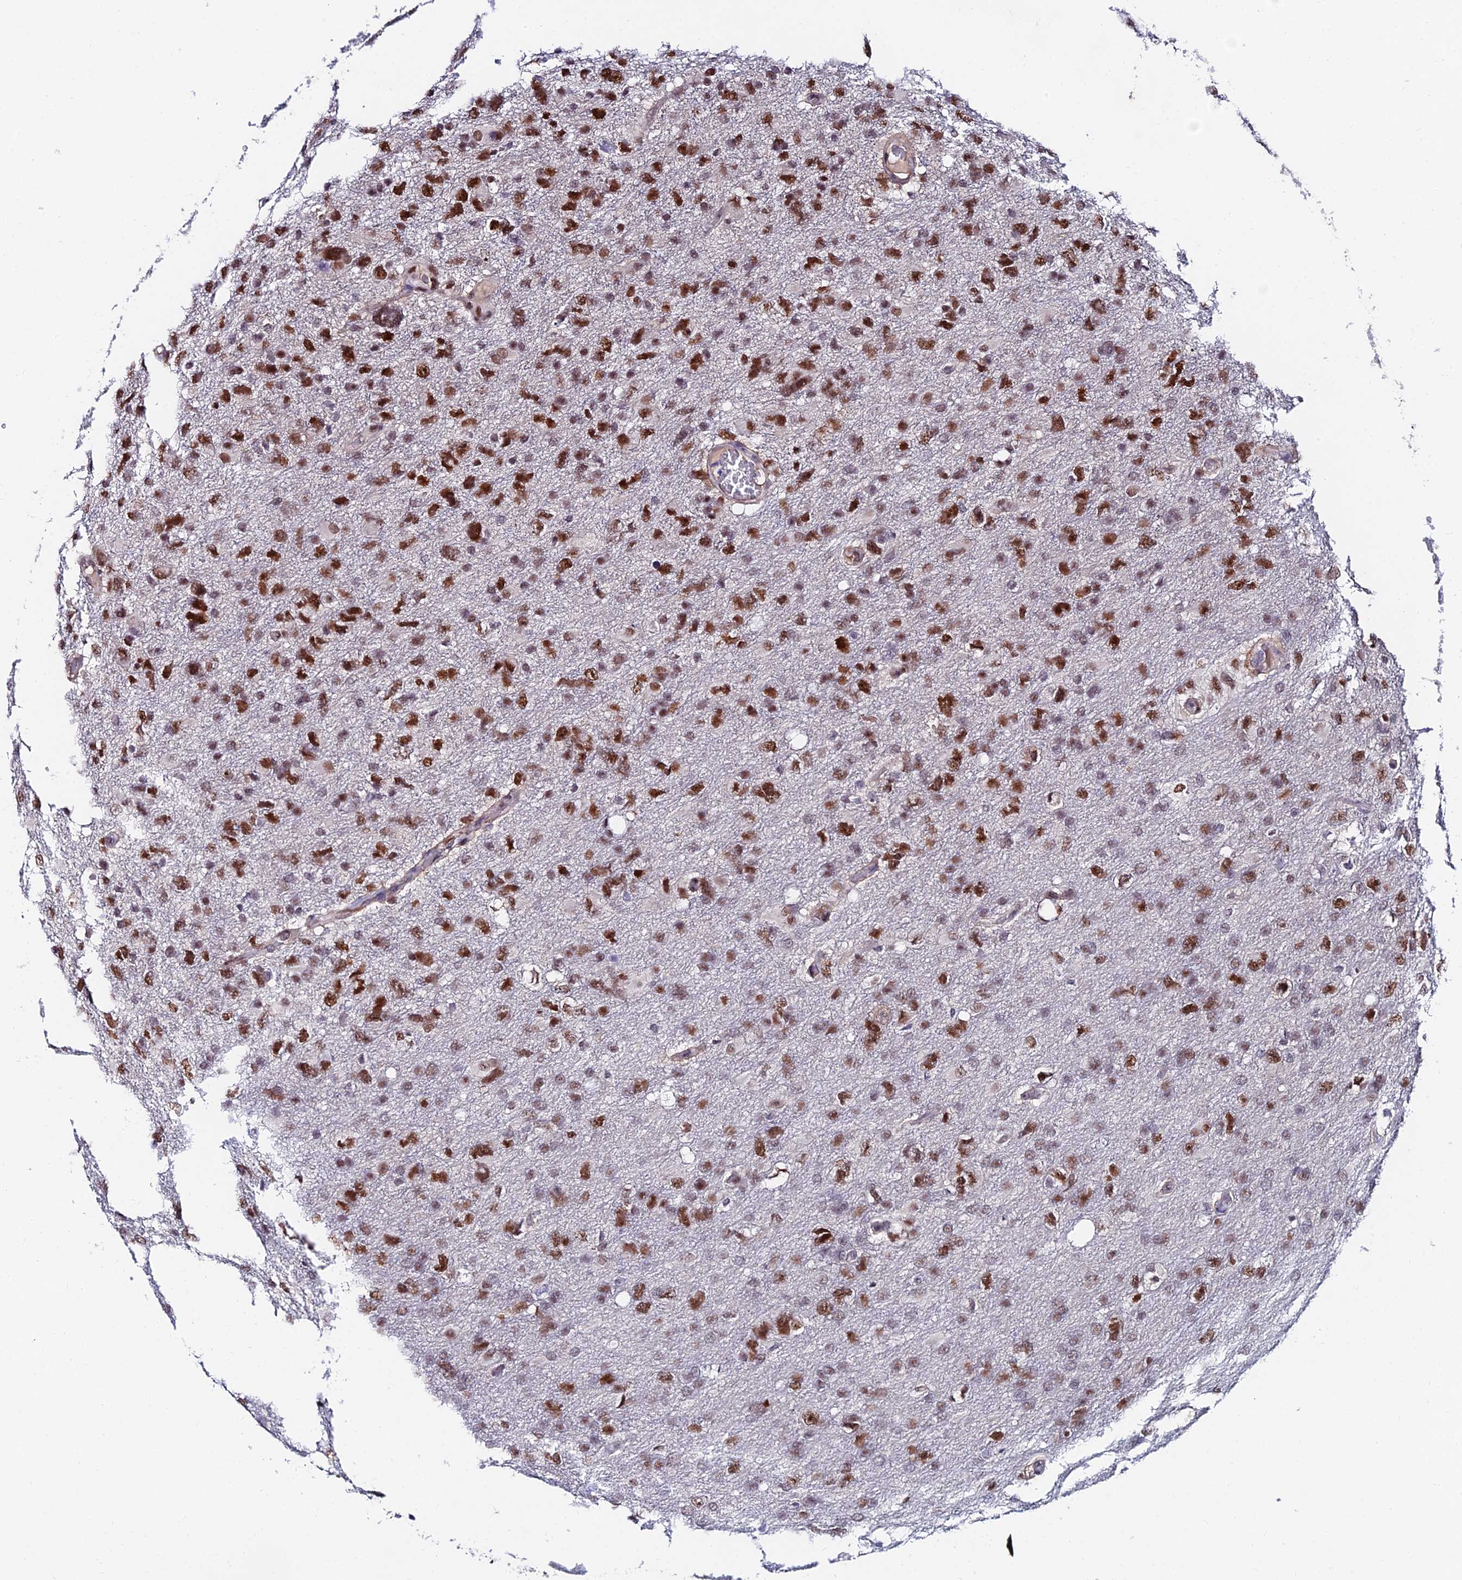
{"staining": {"intensity": "strong", "quantity": "25%-75%", "location": "nuclear"}, "tissue": "glioma", "cell_type": "Tumor cells", "image_type": "cancer", "snomed": [{"axis": "morphology", "description": "Glioma, malignant, High grade"}, {"axis": "topography", "description": "Brain"}], "caption": "Protein positivity by IHC exhibits strong nuclear positivity in about 25%-75% of tumor cells in malignant glioma (high-grade).", "gene": "TRIM24", "patient": {"sex": "male", "age": 61}}